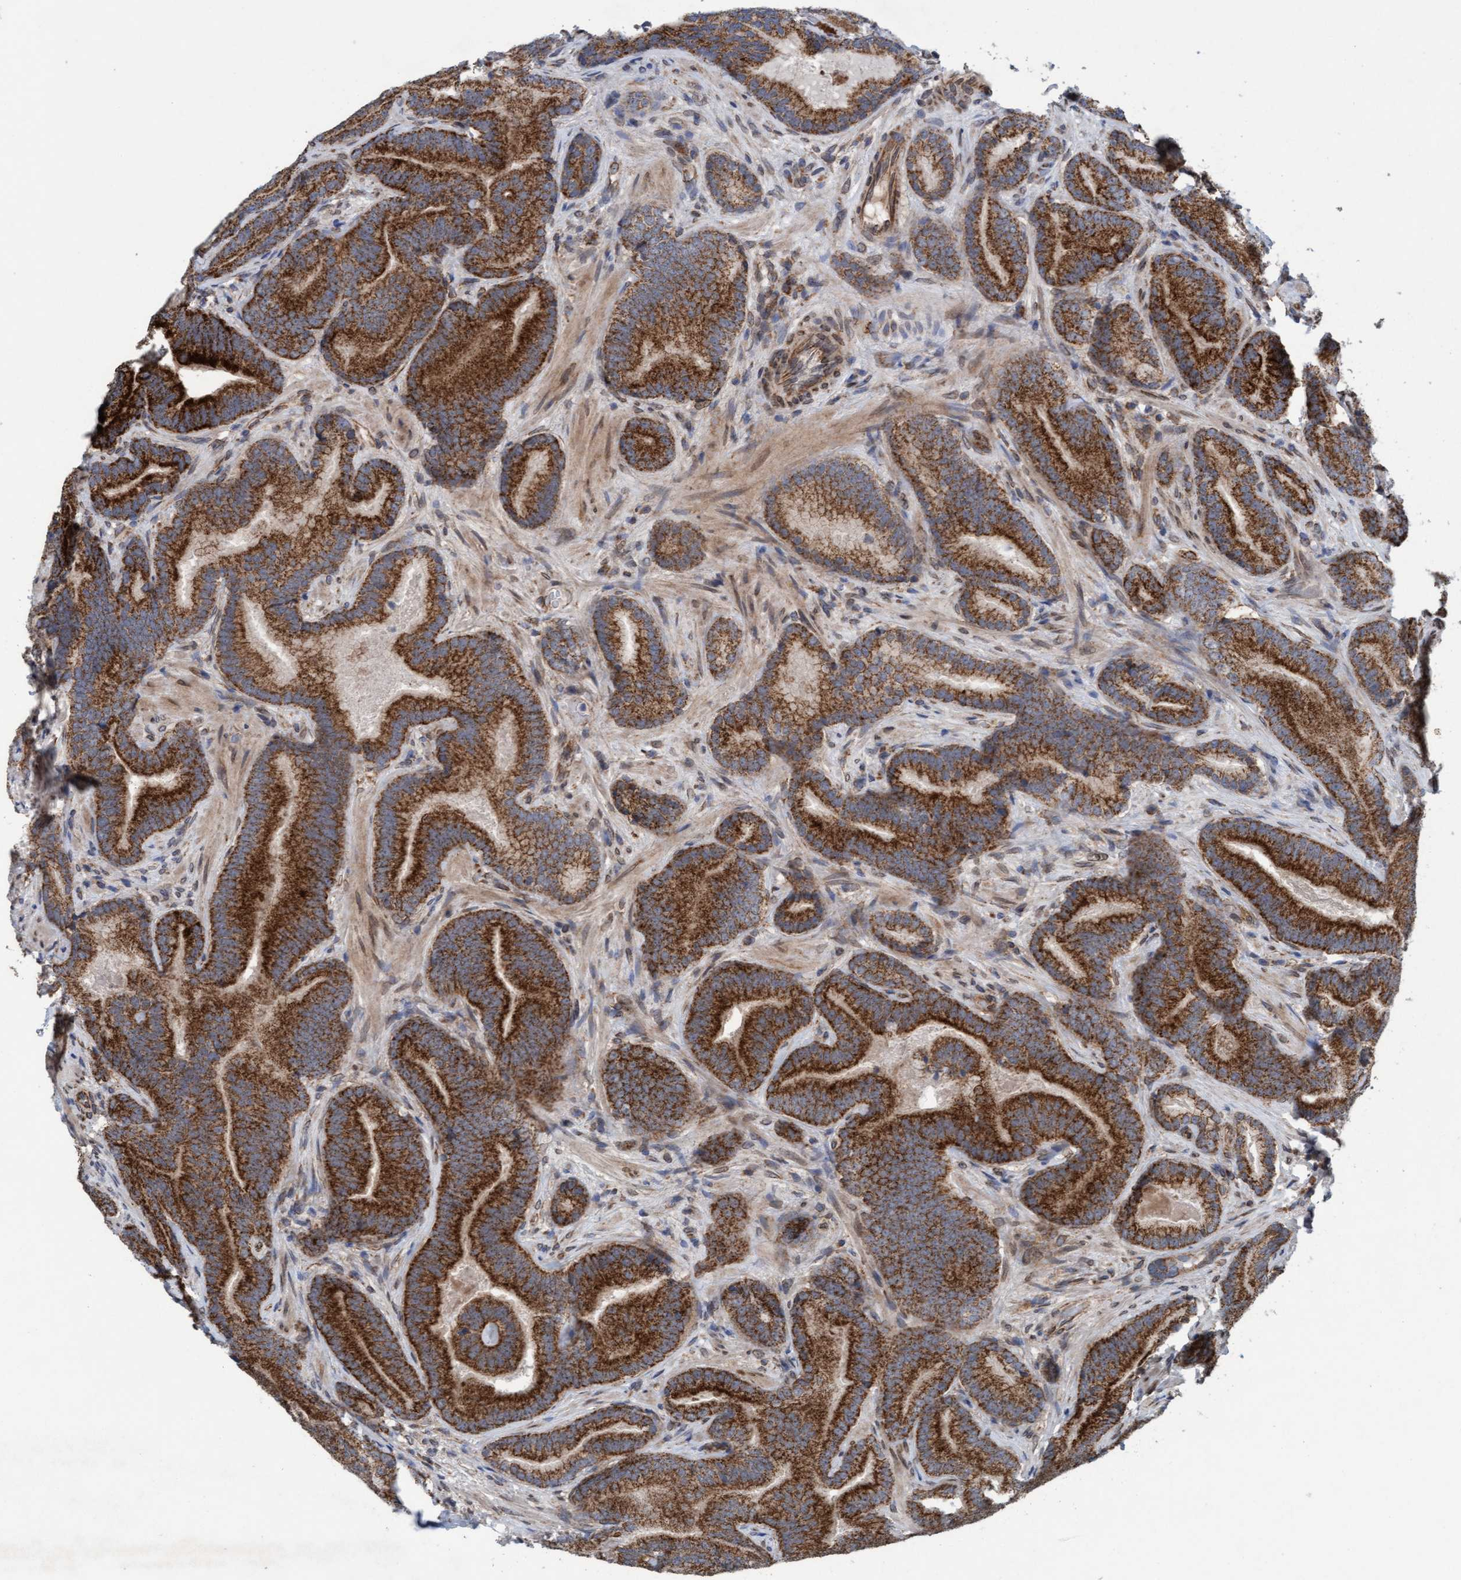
{"staining": {"intensity": "strong", "quantity": ">75%", "location": "cytoplasmic/membranous"}, "tissue": "prostate cancer", "cell_type": "Tumor cells", "image_type": "cancer", "snomed": [{"axis": "morphology", "description": "Adenocarcinoma, High grade"}, {"axis": "topography", "description": "Prostate"}], "caption": "This photomicrograph reveals IHC staining of human prostate adenocarcinoma (high-grade), with high strong cytoplasmic/membranous staining in about >75% of tumor cells.", "gene": "MRPS23", "patient": {"sex": "male", "age": 55}}